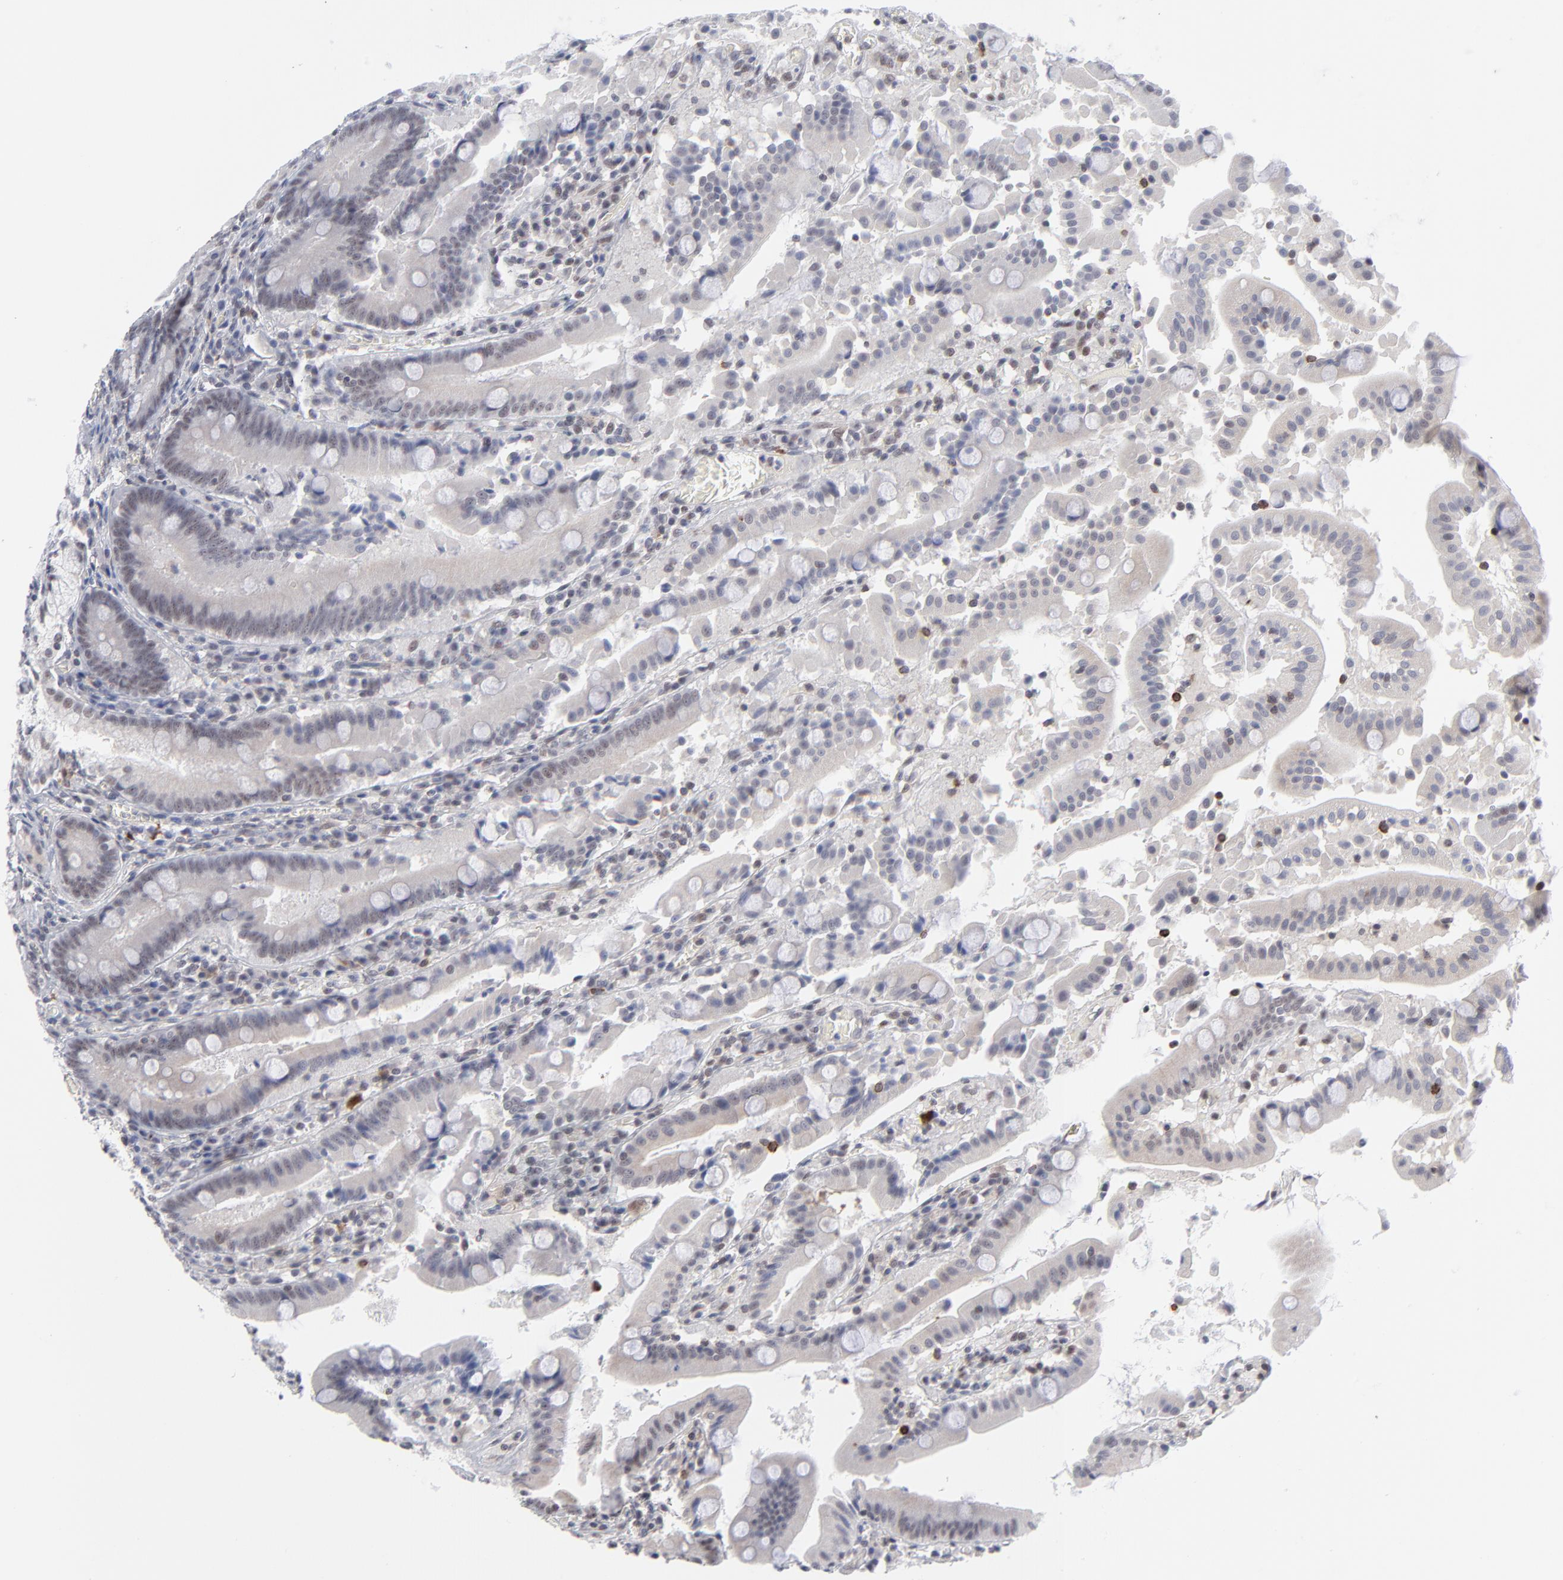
{"staining": {"intensity": "weak", "quantity": "25%-75%", "location": "nuclear"}, "tissue": "stomach", "cell_type": "Glandular cells", "image_type": "normal", "snomed": [{"axis": "morphology", "description": "Normal tissue, NOS"}, {"axis": "topography", "description": "Stomach, lower"}], "caption": "Weak nuclear protein expression is identified in approximately 25%-75% of glandular cells in stomach.", "gene": "NBN", "patient": {"sex": "male", "age": 56}}